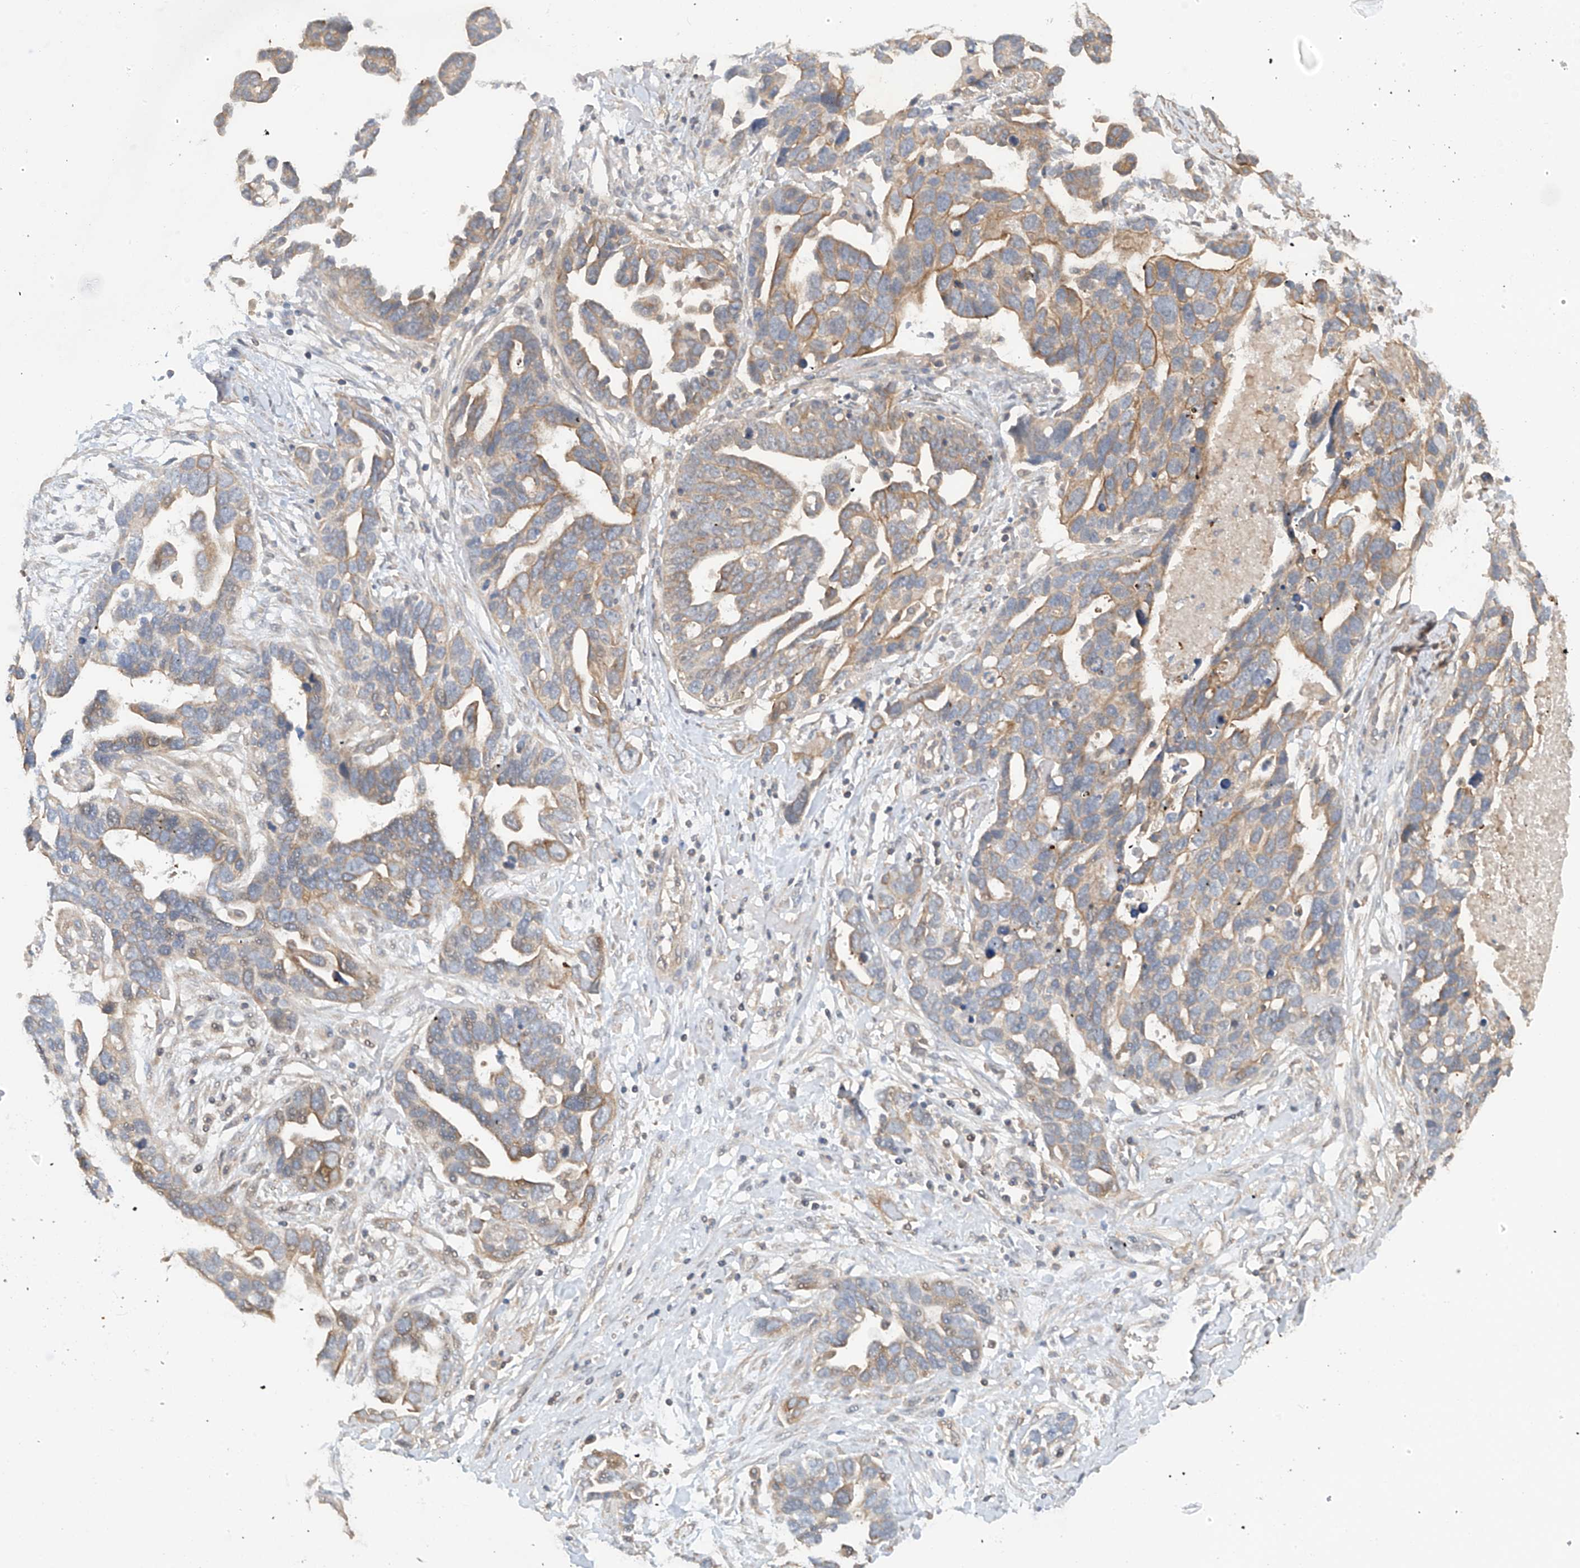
{"staining": {"intensity": "moderate", "quantity": "25%-75%", "location": "cytoplasmic/membranous"}, "tissue": "ovarian cancer", "cell_type": "Tumor cells", "image_type": "cancer", "snomed": [{"axis": "morphology", "description": "Cystadenocarcinoma, serous, NOS"}, {"axis": "topography", "description": "Ovary"}], "caption": "DAB (3,3'-diaminobenzidine) immunohistochemical staining of human ovarian serous cystadenocarcinoma displays moderate cytoplasmic/membranous protein expression in approximately 25%-75% of tumor cells. The staining was performed using DAB (3,3'-diaminobenzidine), with brown indicating positive protein expression. Nuclei are stained blue with hematoxylin.", "gene": "RPAIN", "patient": {"sex": "female", "age": 54}}